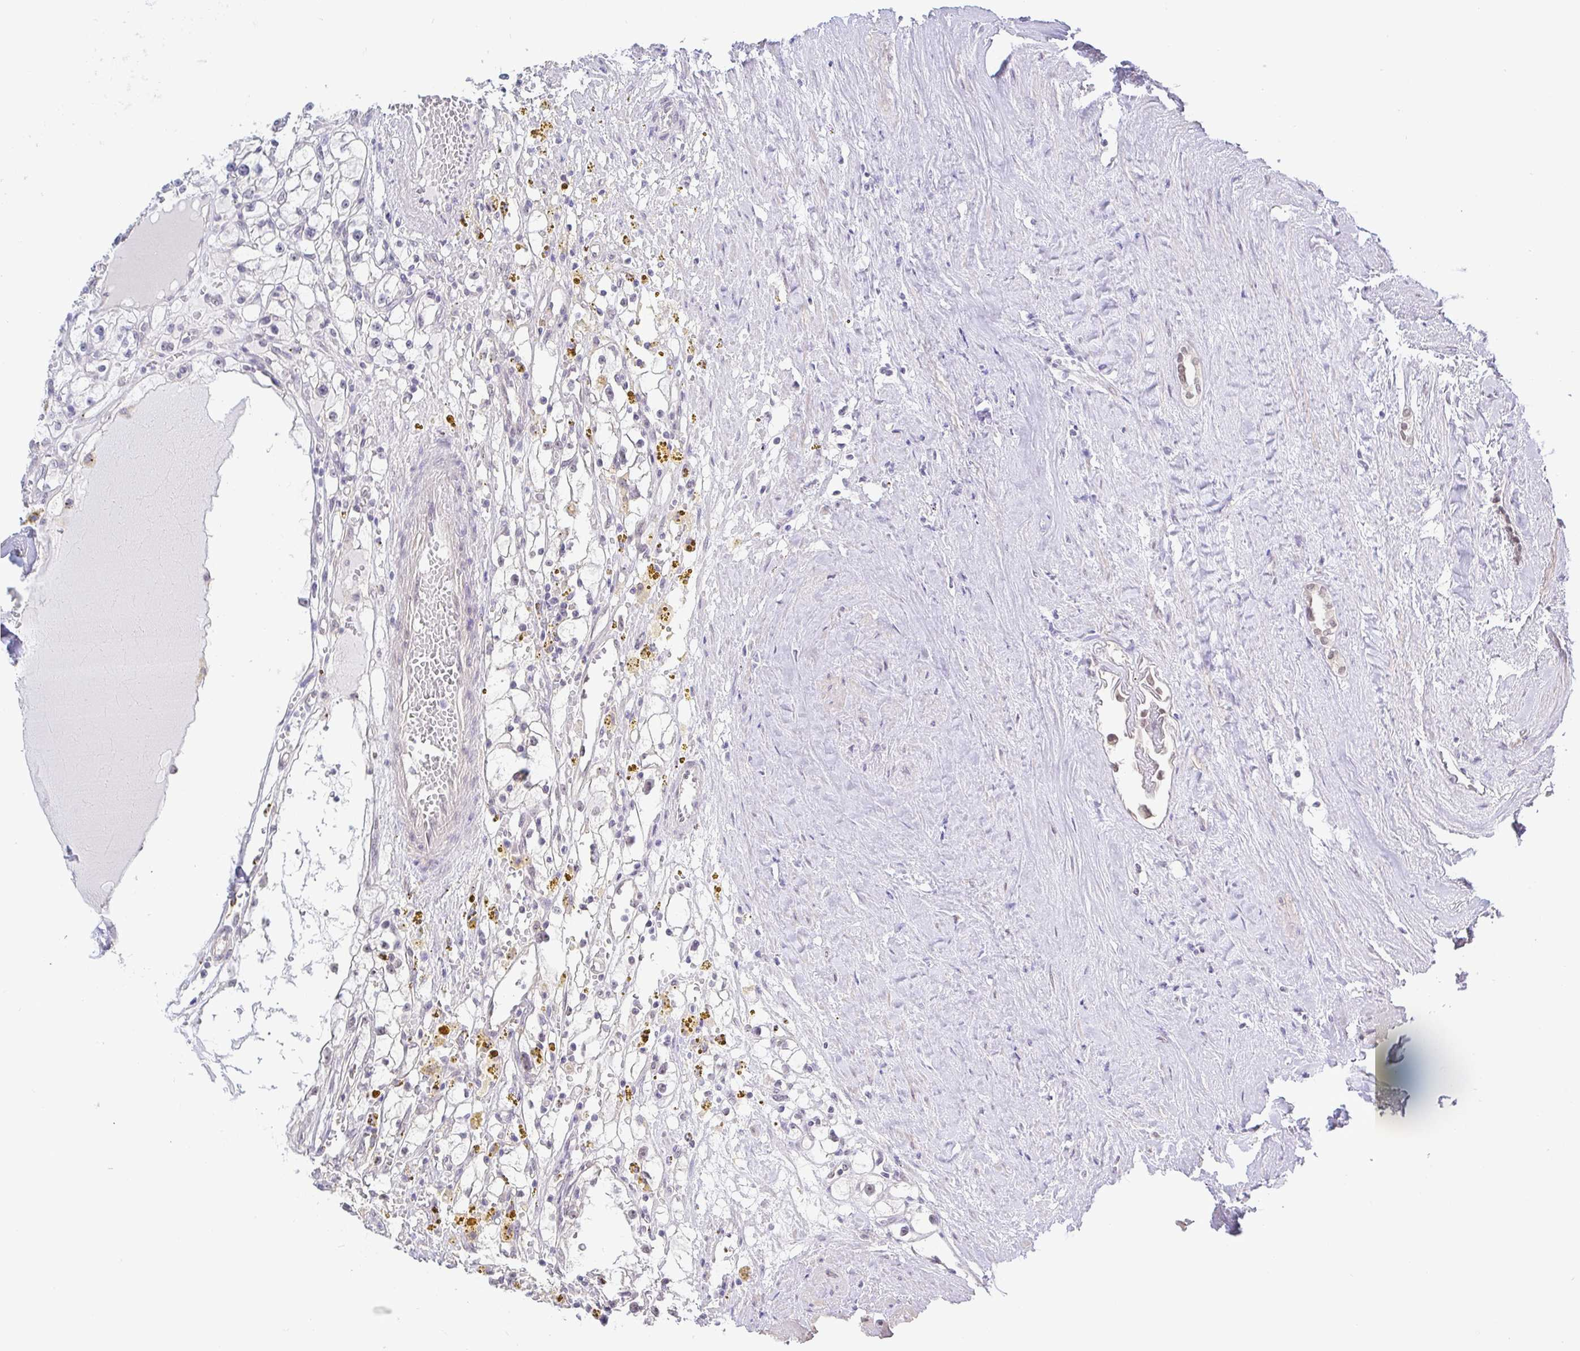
{"staining": {"intensity": "negative", "quantity": "none", "location": "none"}, "tissue": "renal cancer", "cell_type": "Tumor cells", "image_type": "cancer", "snomed": [{"axis": "morphology", "description": "Adenocarcinoma, NOS"}, {"axis": "topography", "description": "Kidney"}], "caption": "This is an immunohistochemistry photomicrograph of human renal adenocarcinoma. There is no staining in tumor cells.", "gene": "HYPK", "patient": {"sex": "male", "age": 56}}